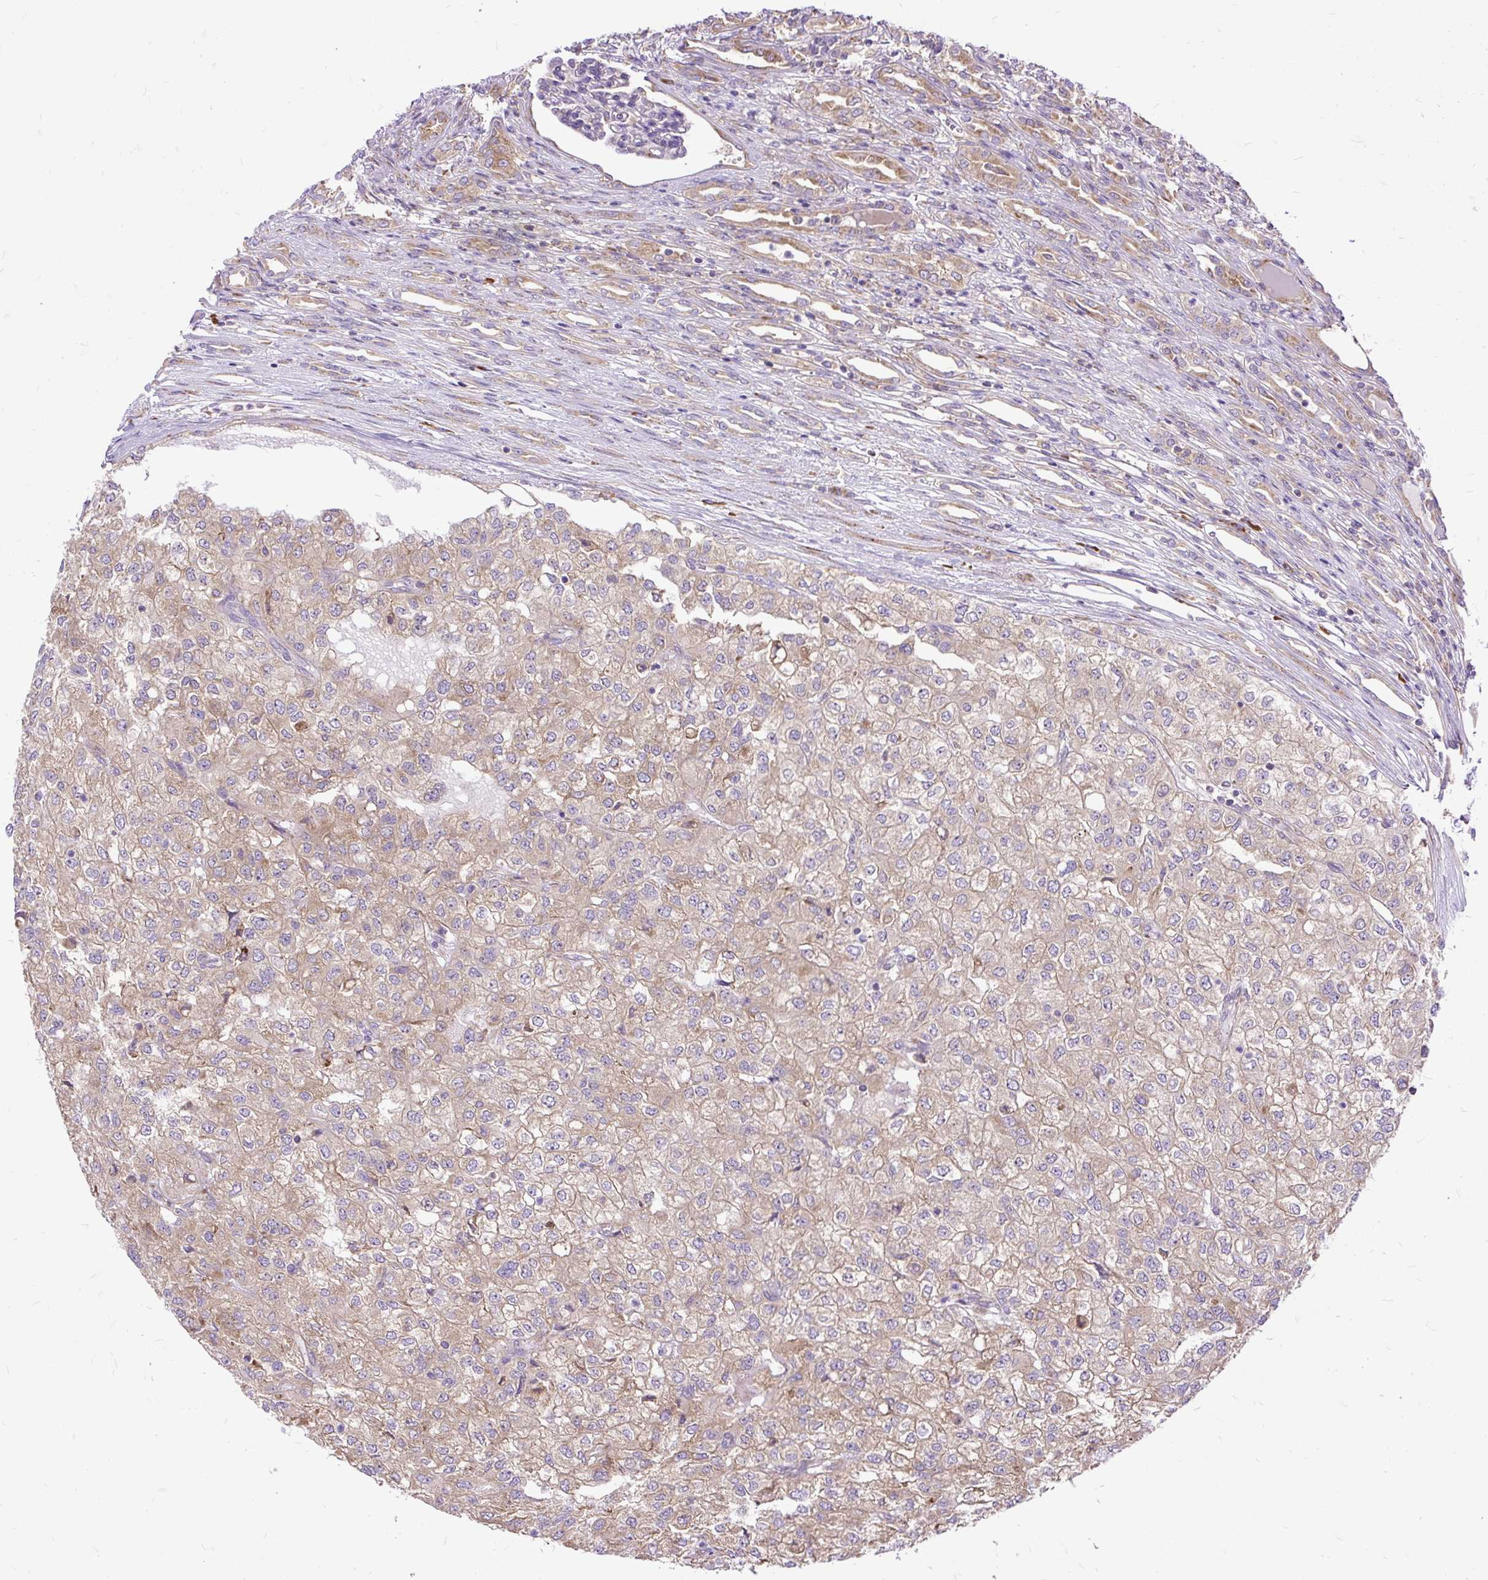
{"staining": {"intensity": "weak", "quantity": ">75%", "location": "cytoplasmic/membranous"}, "tissue": "renal cancer", "cell_type": "Tumor cells", "image_type": "cancer", "snomed": [{"axis": "morphology", "description": "Adenocarcinoma, NOS"}, {"axis": "topography", "description": "Kidney"}], "caption": "IHC of human renal cancer (adenocarcinoma) demonstrates low levels of weak cytoplasmic/membranous positivity in about >75% of tumor cells.", "gene": "RPS5", "patient": {"sex": "female", "age": 54}}